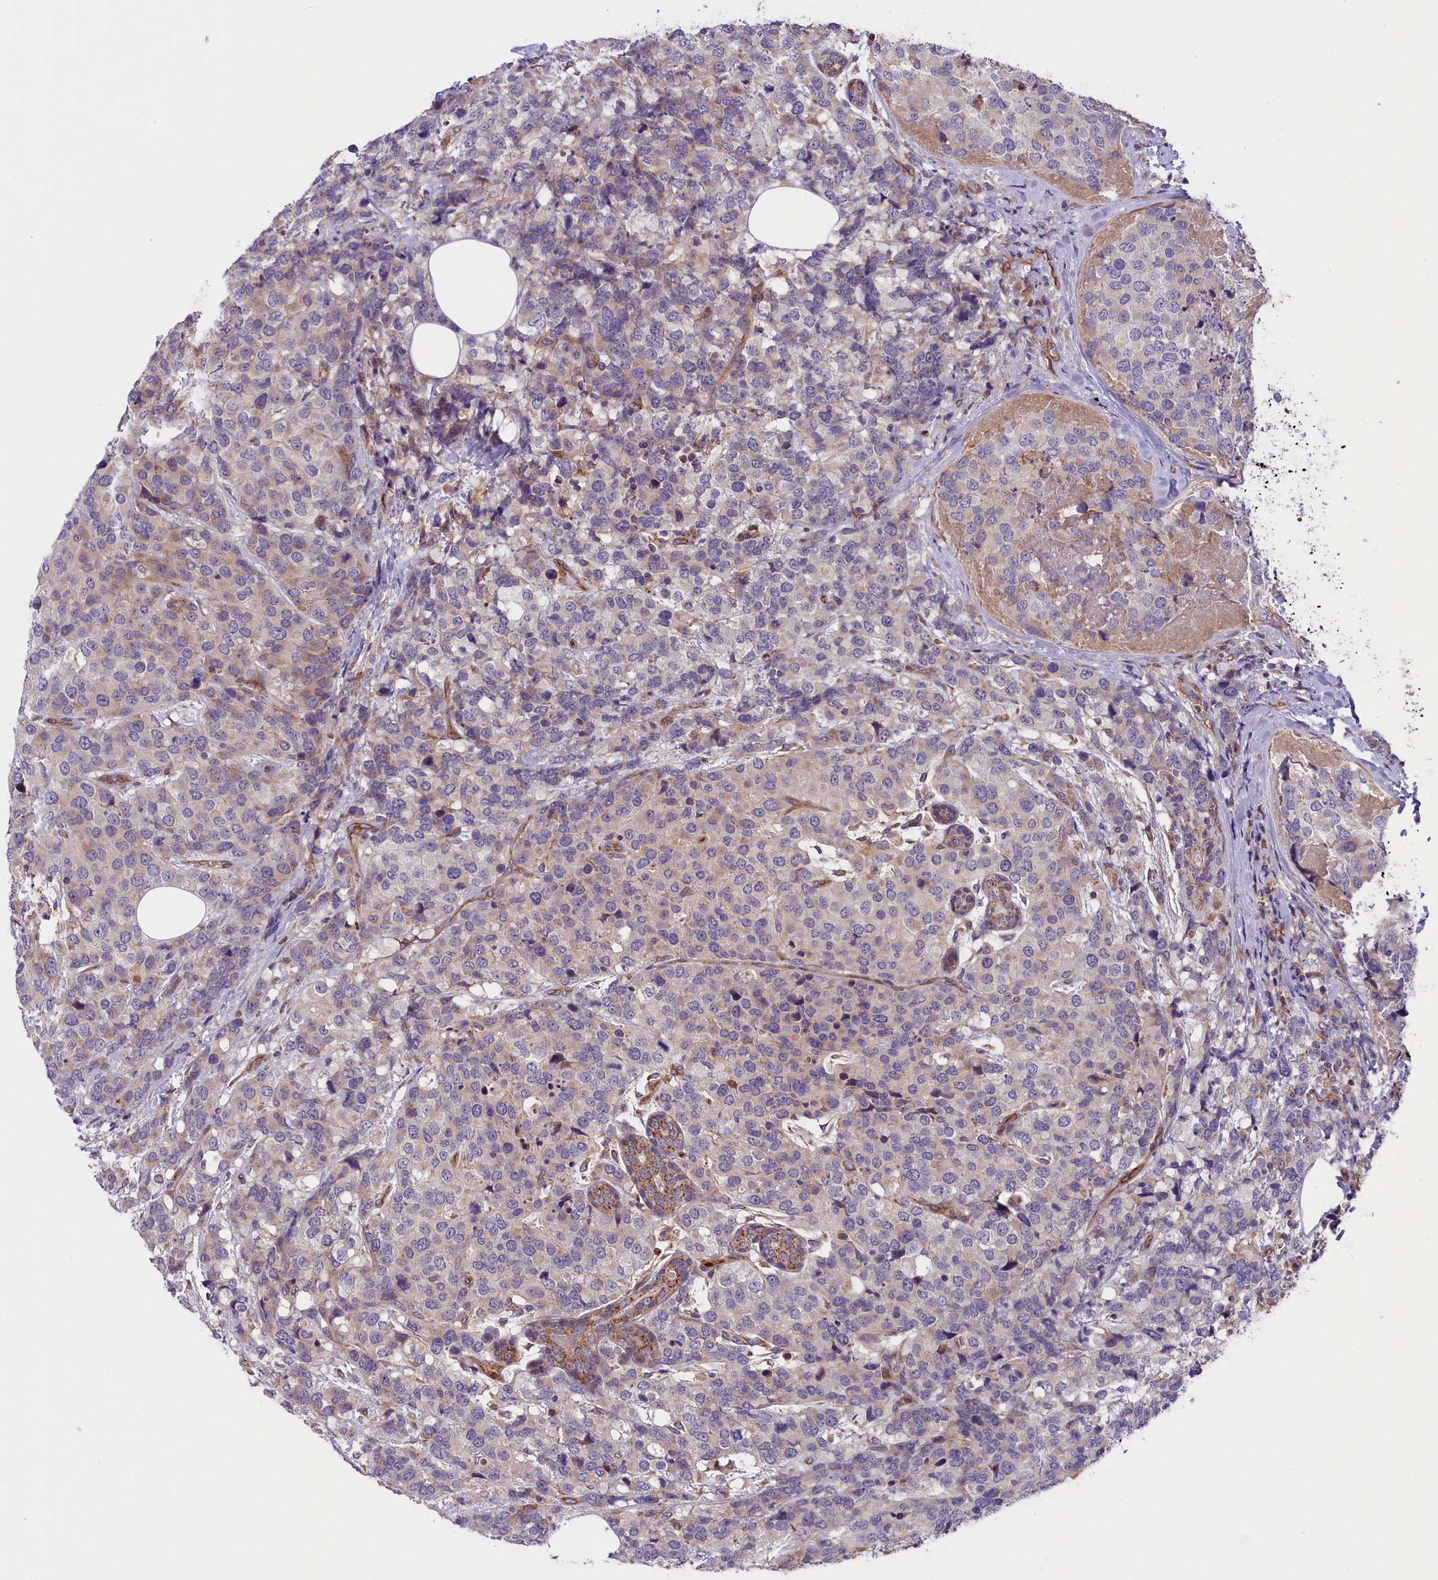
{"staining": {"intensity": "weak", "quantity": "25%-75%", "location": "cytoplasmic/membranous"}, "tissue": "breast cancer", "cell_type": "Tumor cells", "image_type": "cancer", "snomed": [{"axis": "morphology", "description": "Lobular carcinoma"}, {"axis": "topography", "description": "Breast"}], "caption": "Breast cancer tissue exhibits weak cytoplasmic/membranous staining in approximately 25%-75% of tumor cells", "gene": "DNAJB9", "patient": {"sex": "female", "age": 59}}